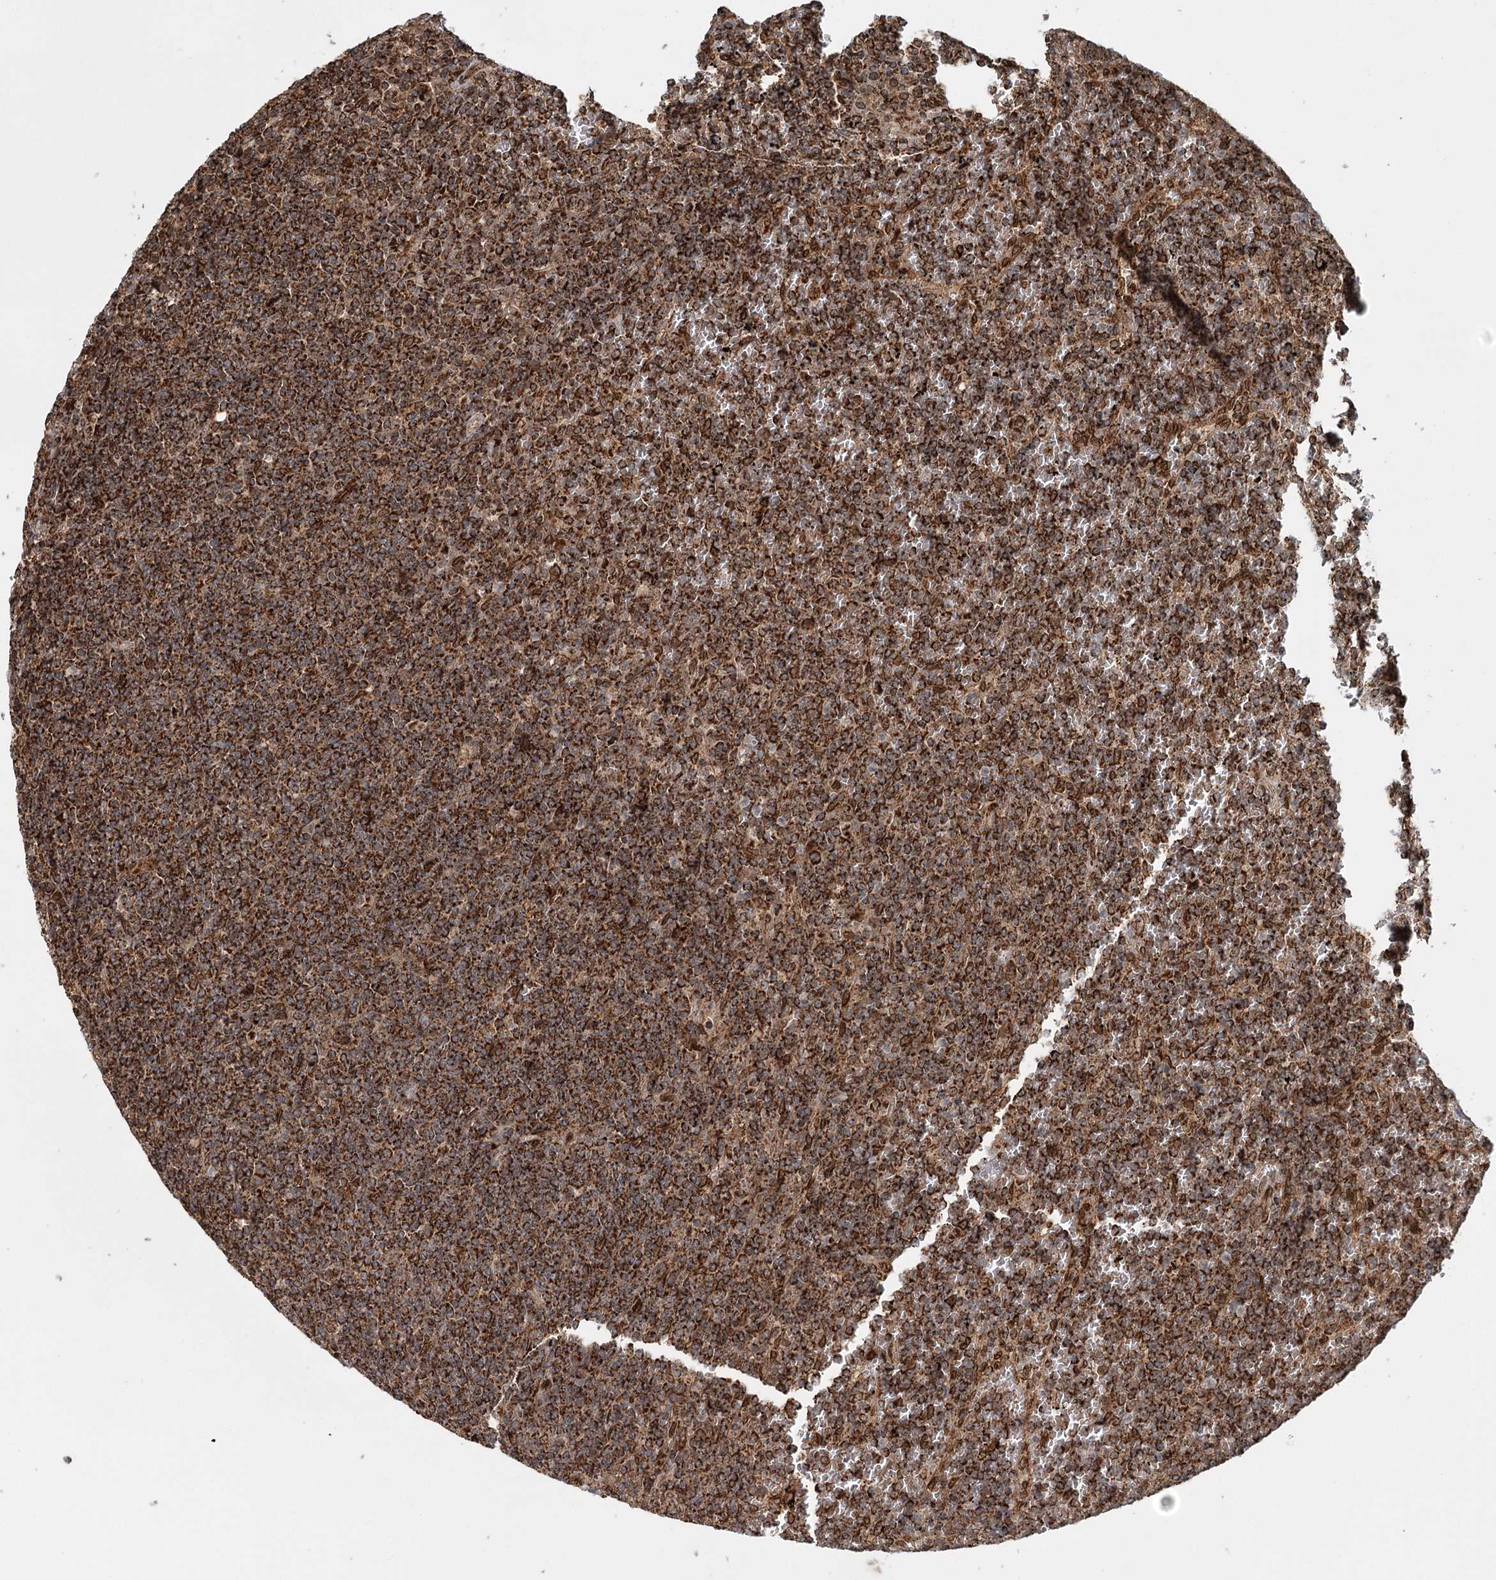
{"staining": {"intensity": "strong", "quantity": ">75%", "location": "cytoplasmic/membranous"}, "tissue": "lymphoma", "cell_type": "Tumor cells", "image_type": "cancer", "snomed": [{"axis": "morphology", "description": "Malignant lymphoma, non-Hodgkin's type, Low grade"}, {"axis": "topography", "description": "Spleen"}], "caption": "Immunohistochemical staining of human lymphoma reveals high levels of strong cytoplasmic/membranous protein expression in about >75% of tumor cells.", "gene": "BCKDHA", "patient": {"sex": "female", "age": 19}}